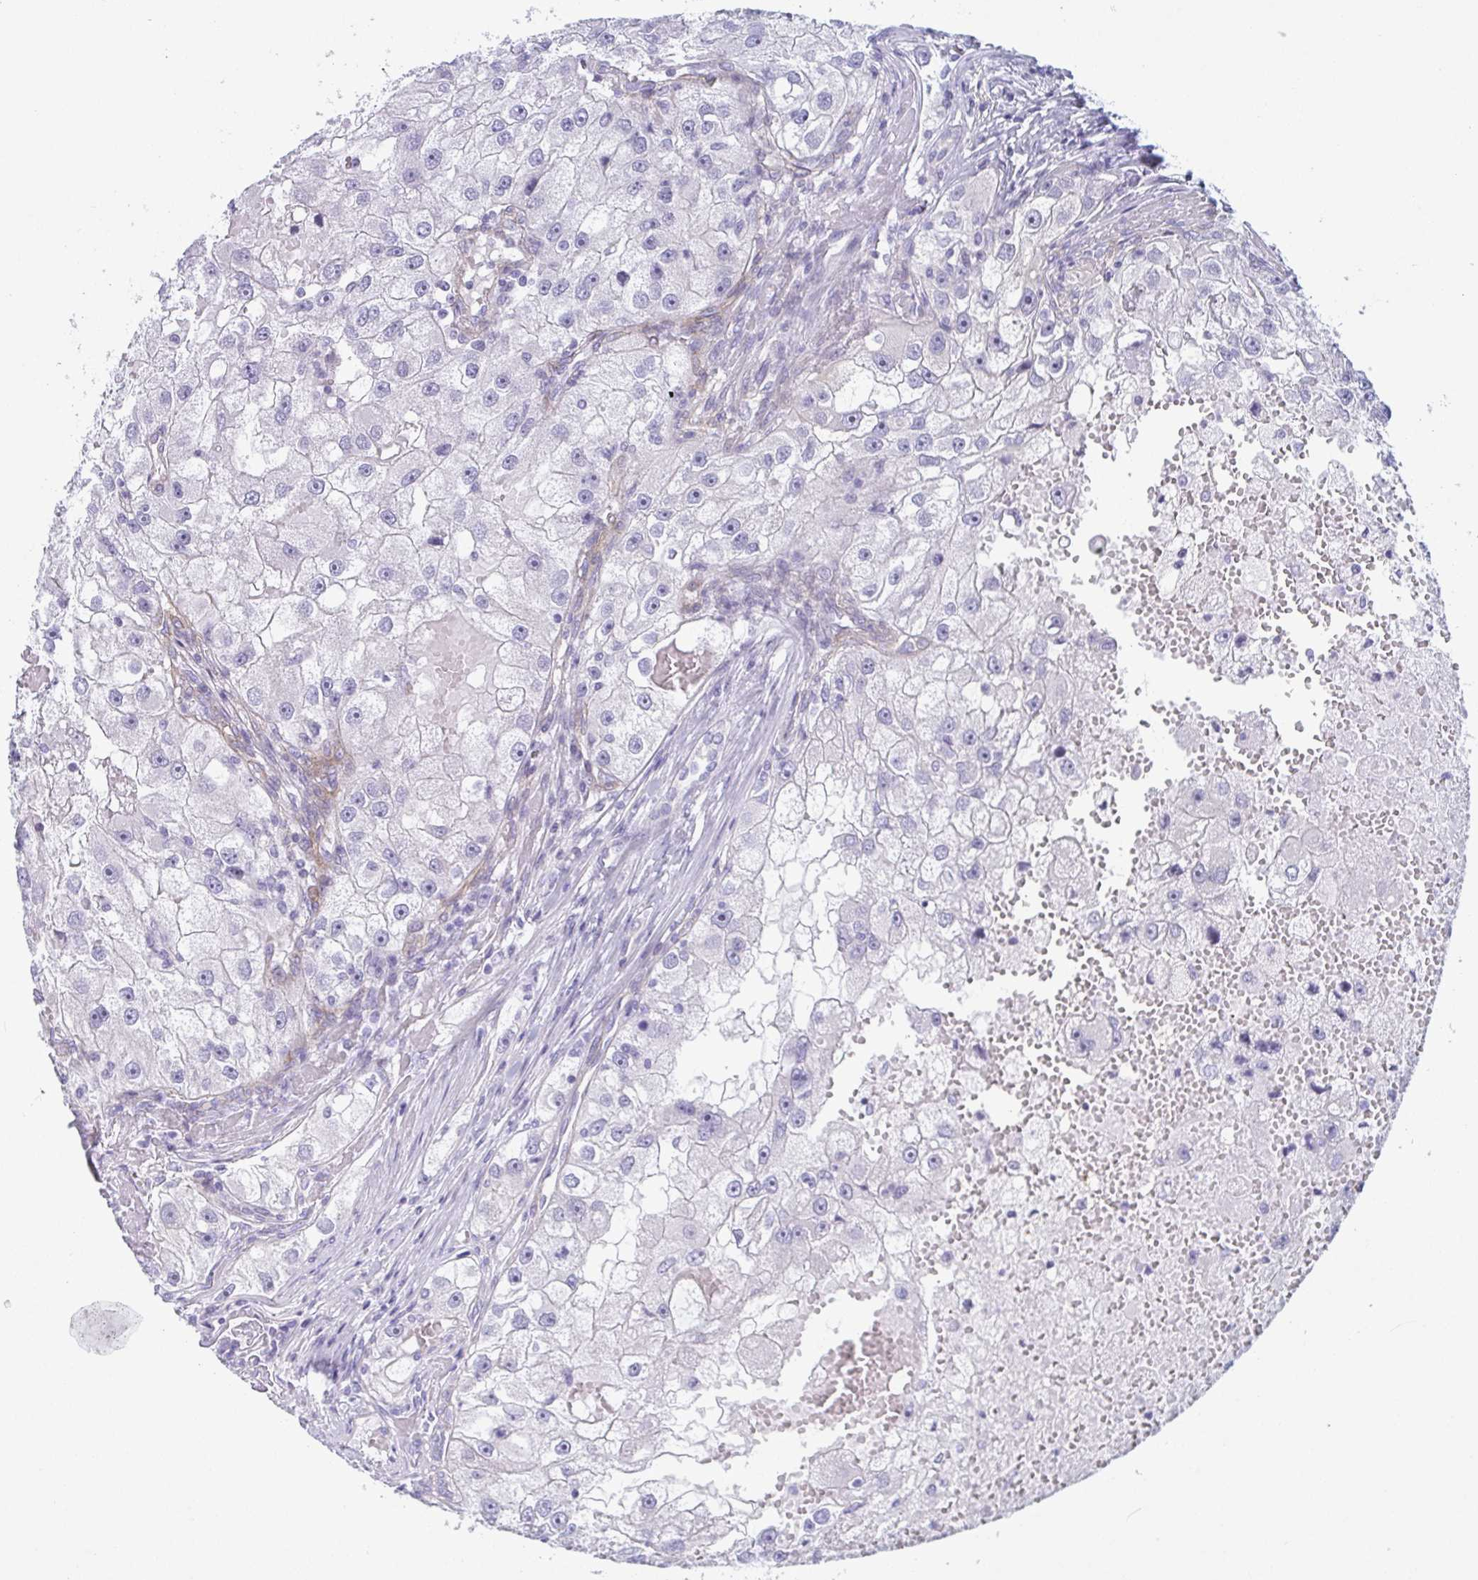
{"staining": {"intensity": "negative", "quantity": "none", "location": "none"}, "tissue": "renal cancer", "cell_type": "Tumor cells", "image_type": "cancer", "snomed": [{"axis": "morphology", "description": "Adenocarcinoma, NOS"}, {"axis": "topography", "description": "Kidney"}], "caption": "Immunohistochemistry (IHC) image of adenocarcinoma (renal) stained for a protein (brown), which shows no positivity in tumor cells. (DAB (3,3'-diaminobenzidine) immunohistochemistry with hematoxylin counter stain).", "gene": "DYNC1I1", "patient": {"sex": "male", "age": 63}}